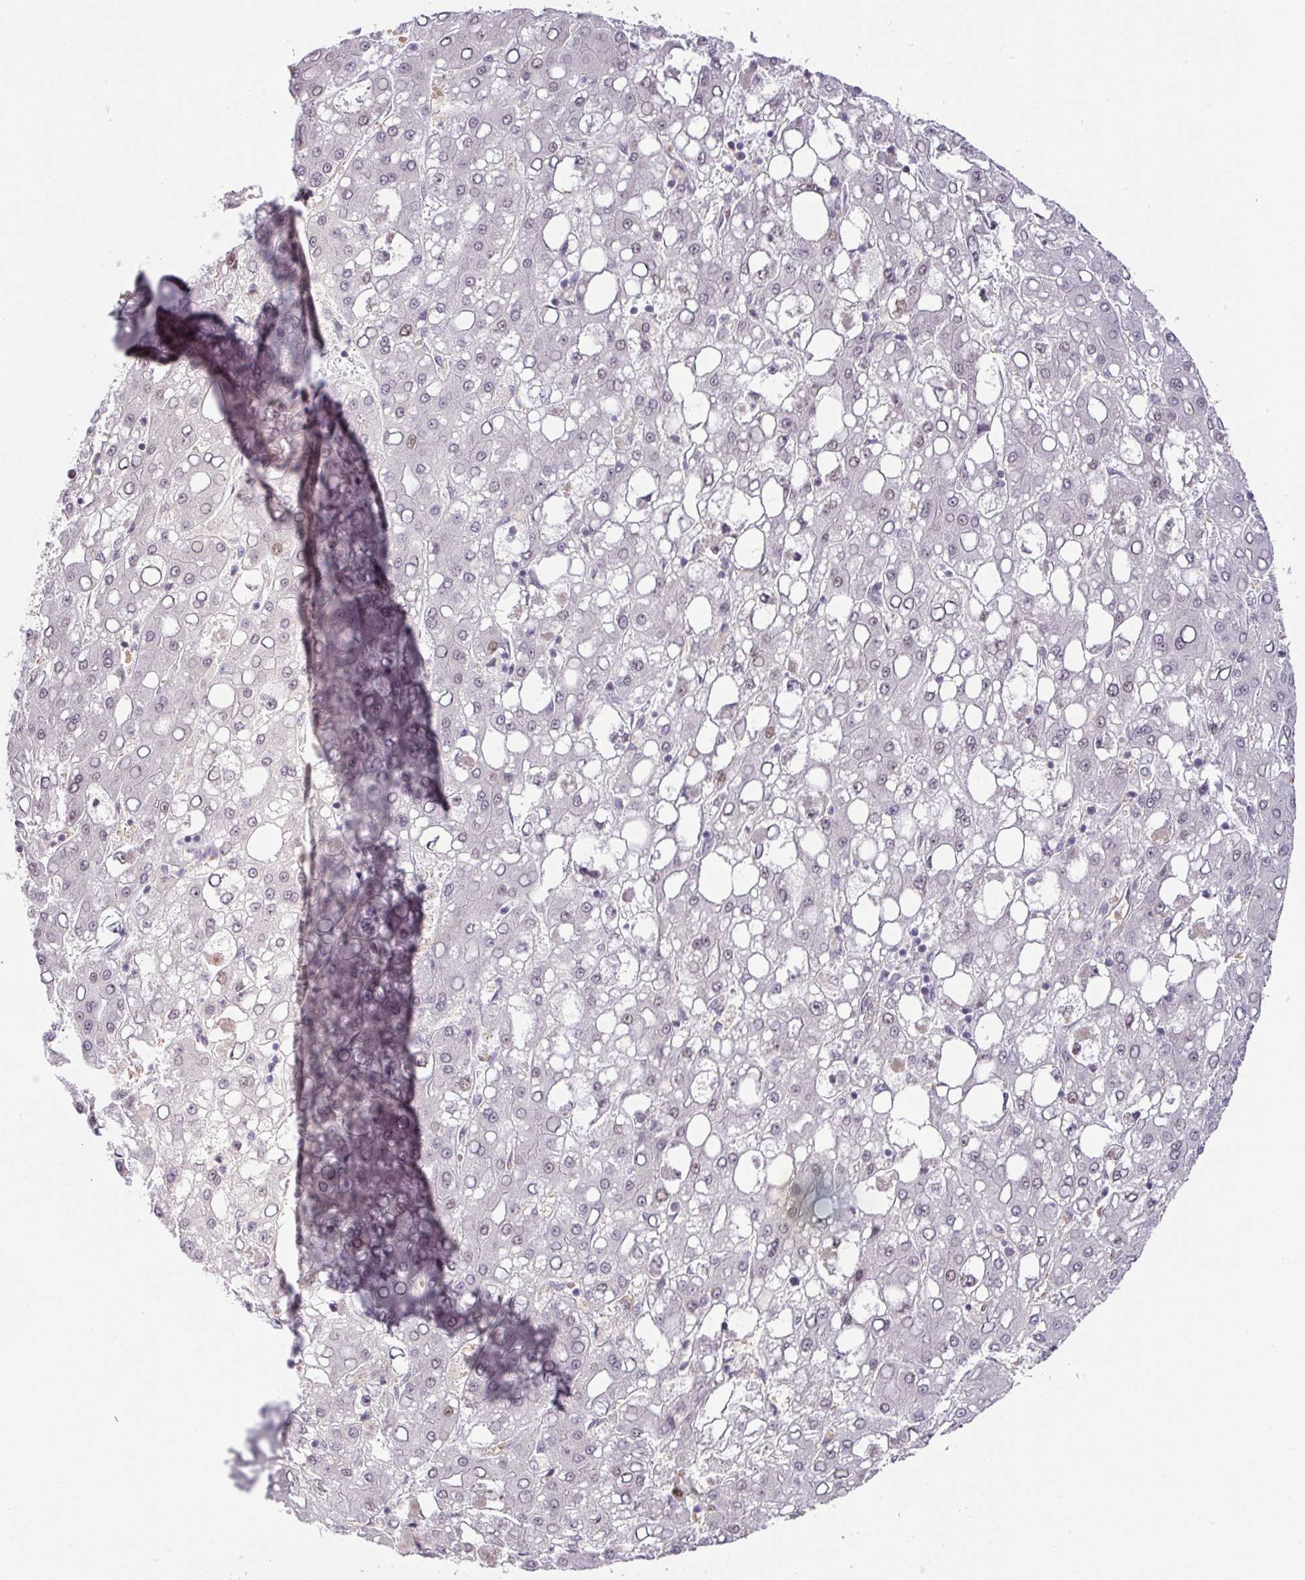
{"staining": {"intensity": "moderate", "quantity": "<25%", "location": "nuclear"}, "tissue": "liver cancer", "cell_type": "Tumor cells", "image_type": "cancer", "snomed": [{"axis": "morphology", "description": "Carcinoma, Hepatocellular, NOS"}, {"axis": "topography", "description": "Liver"}], "caption": "About <25% of tumor cells in liver cancer (hepatocellular carcinoma) exhibit moderate nuclear protein staining as visualized by brown immunohistochemical staining.", "gene": "PARP2", "patient": {"sex": "male", "age": 65}}